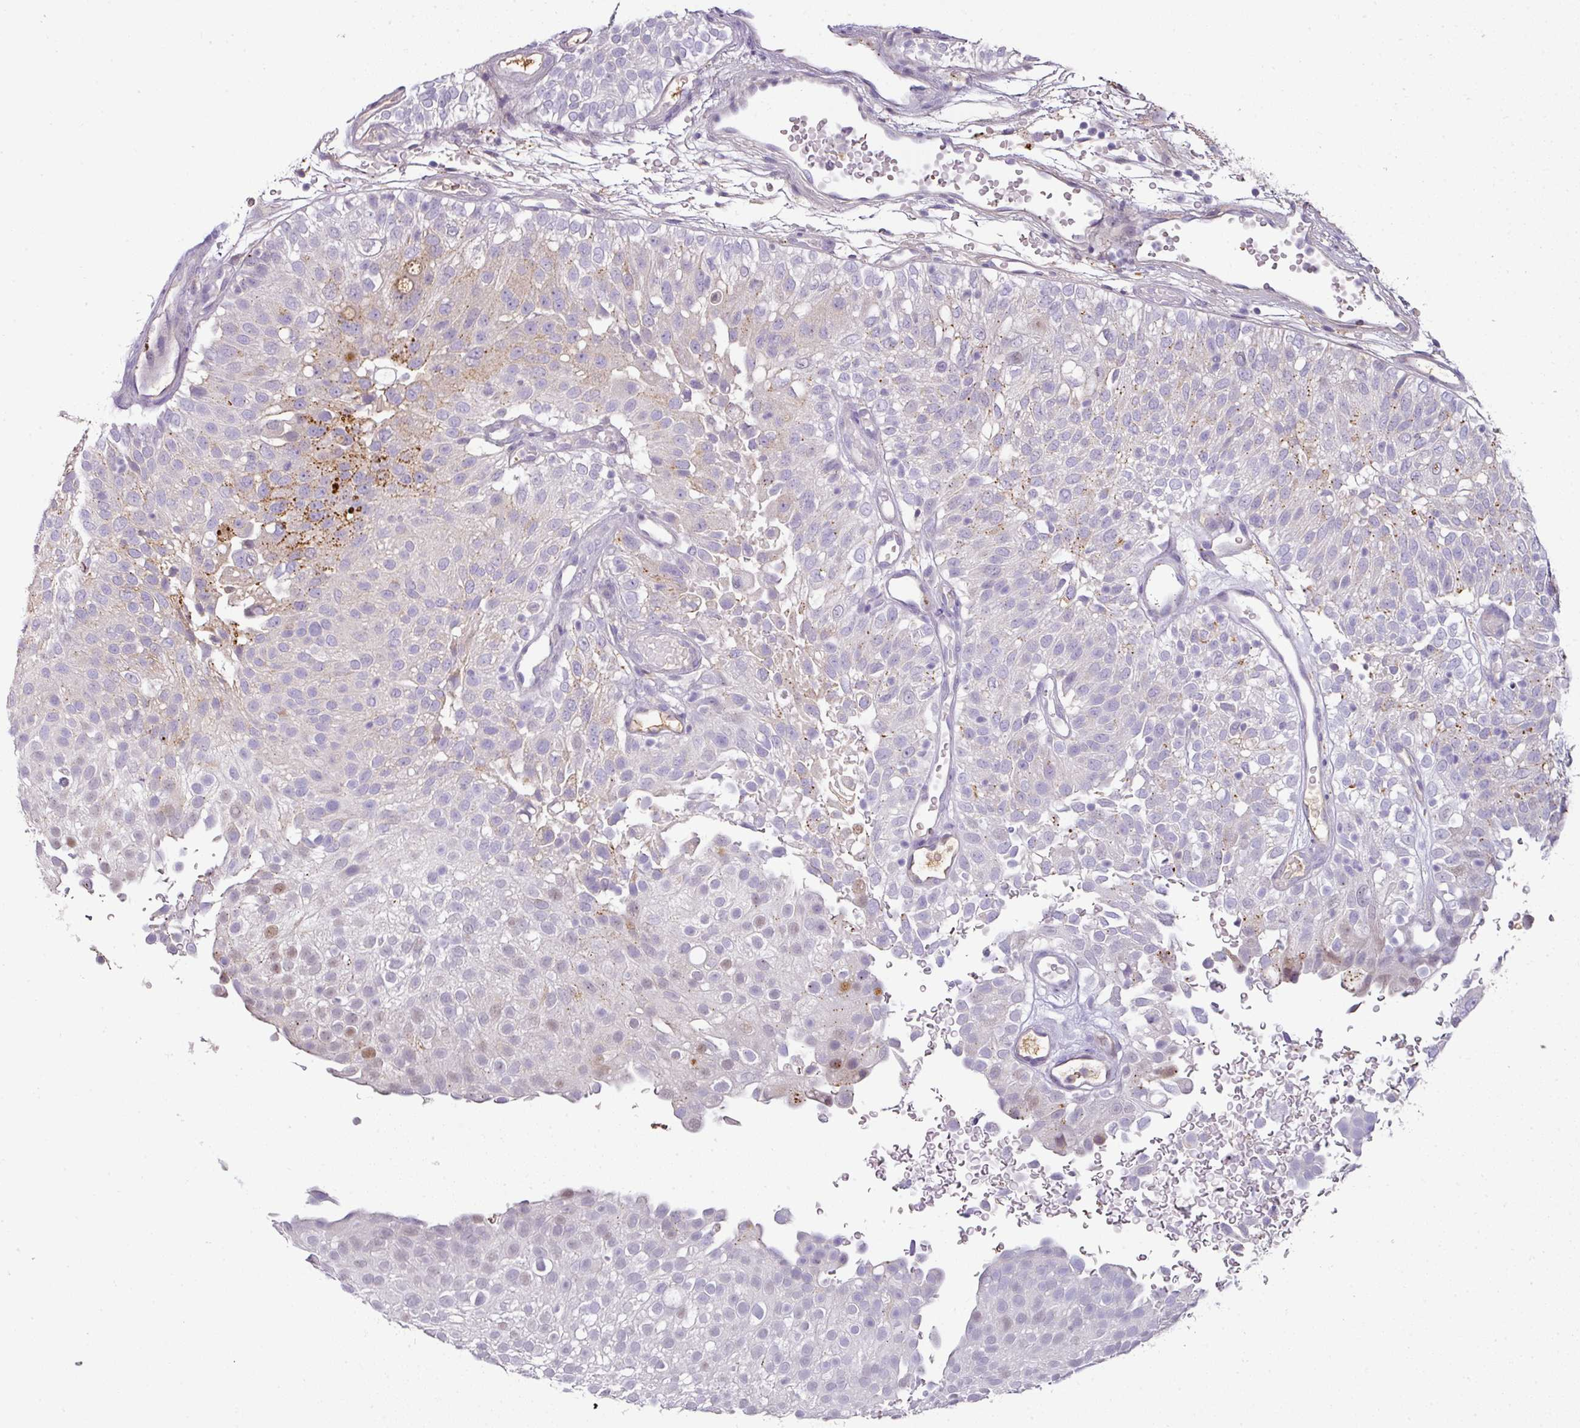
{"staining": {"intensity": "moderate", "quantity": "<25%", "location": "cytoplasmic/membranous"}, "tissue": "urothelial cancer", "cell_type": "Tumor cells", "image_type": "cancer", "snomed": [{"axis": "morphology", "description": "Urothelial carcinoma, Low grade"}, {"axis": "topography", "description": "Urinary bladder"}], "caption": "Urothelial cancer was stained to show a protein in brown. There is low levels of moderate cytoplasmic/membranous expression in approximately <25% of tumor cells.", "gene": "CCZ1", "patient": {"sex": "male", "age": 78}}